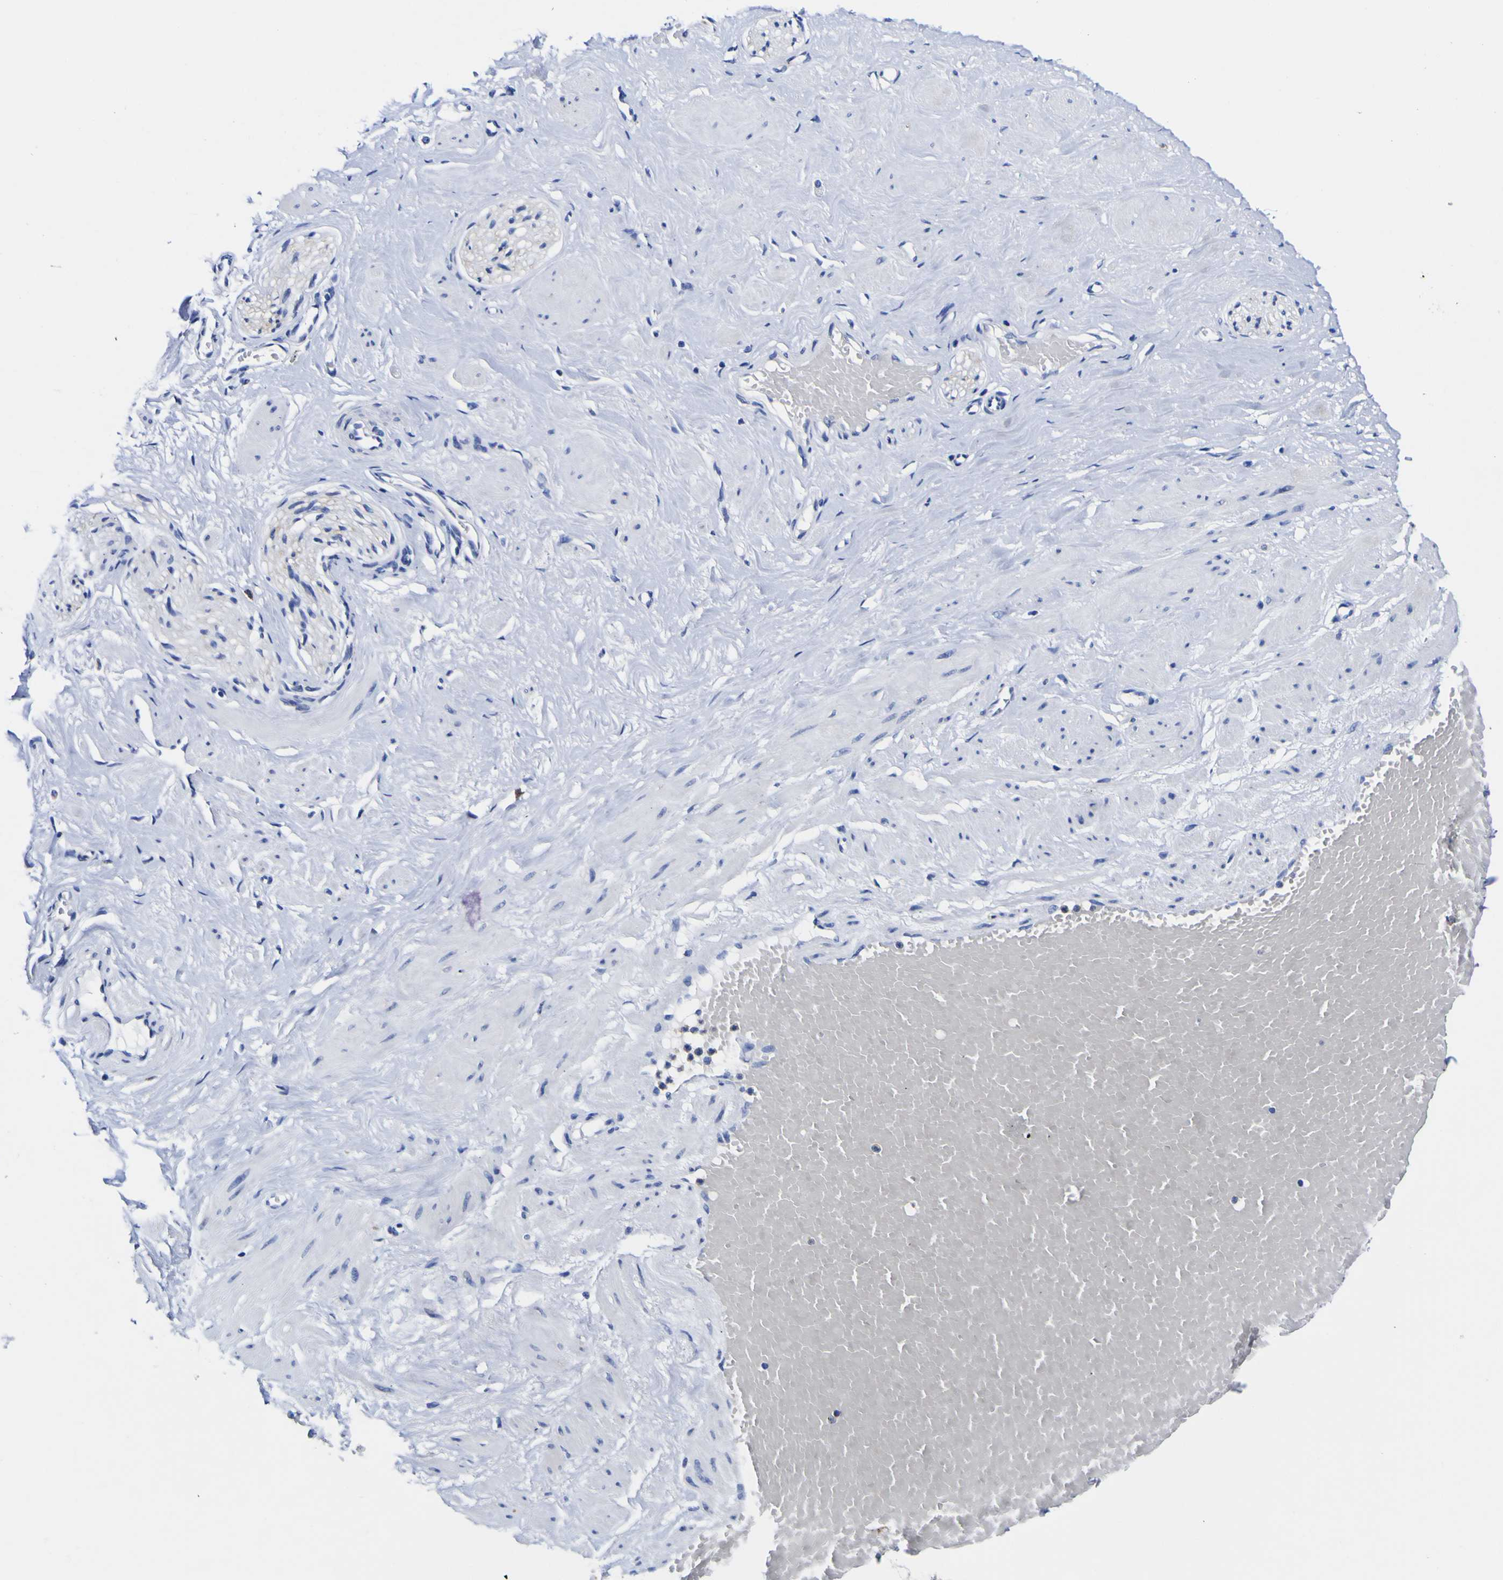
{"staining": {"intensity": "negative", "quantity": "none", "location": "none"}, "tissue": "adipose tissue", "cell_type": "Adipocytes", "image_type": "normal", "snomed": [{"axis": "morphology", "description": "Normal tissue, NOS"}, {"axis": "topography", "description": "Soft tissue"}, {"axis": "topography", "description": "Vascular tissue"}], "caption": "The photomicrograph displays no staining of adipocytes in unremarkable adipose tissue. (Stains: DAB (3,3'-diaminobenzidine) immunohistochemistry (IHC) with hematoxylin counter stain, Microscopy: brightfield microscopy at high magnification).", "gene": "HLA", "patient": {"sex": "female", "age": 35}}